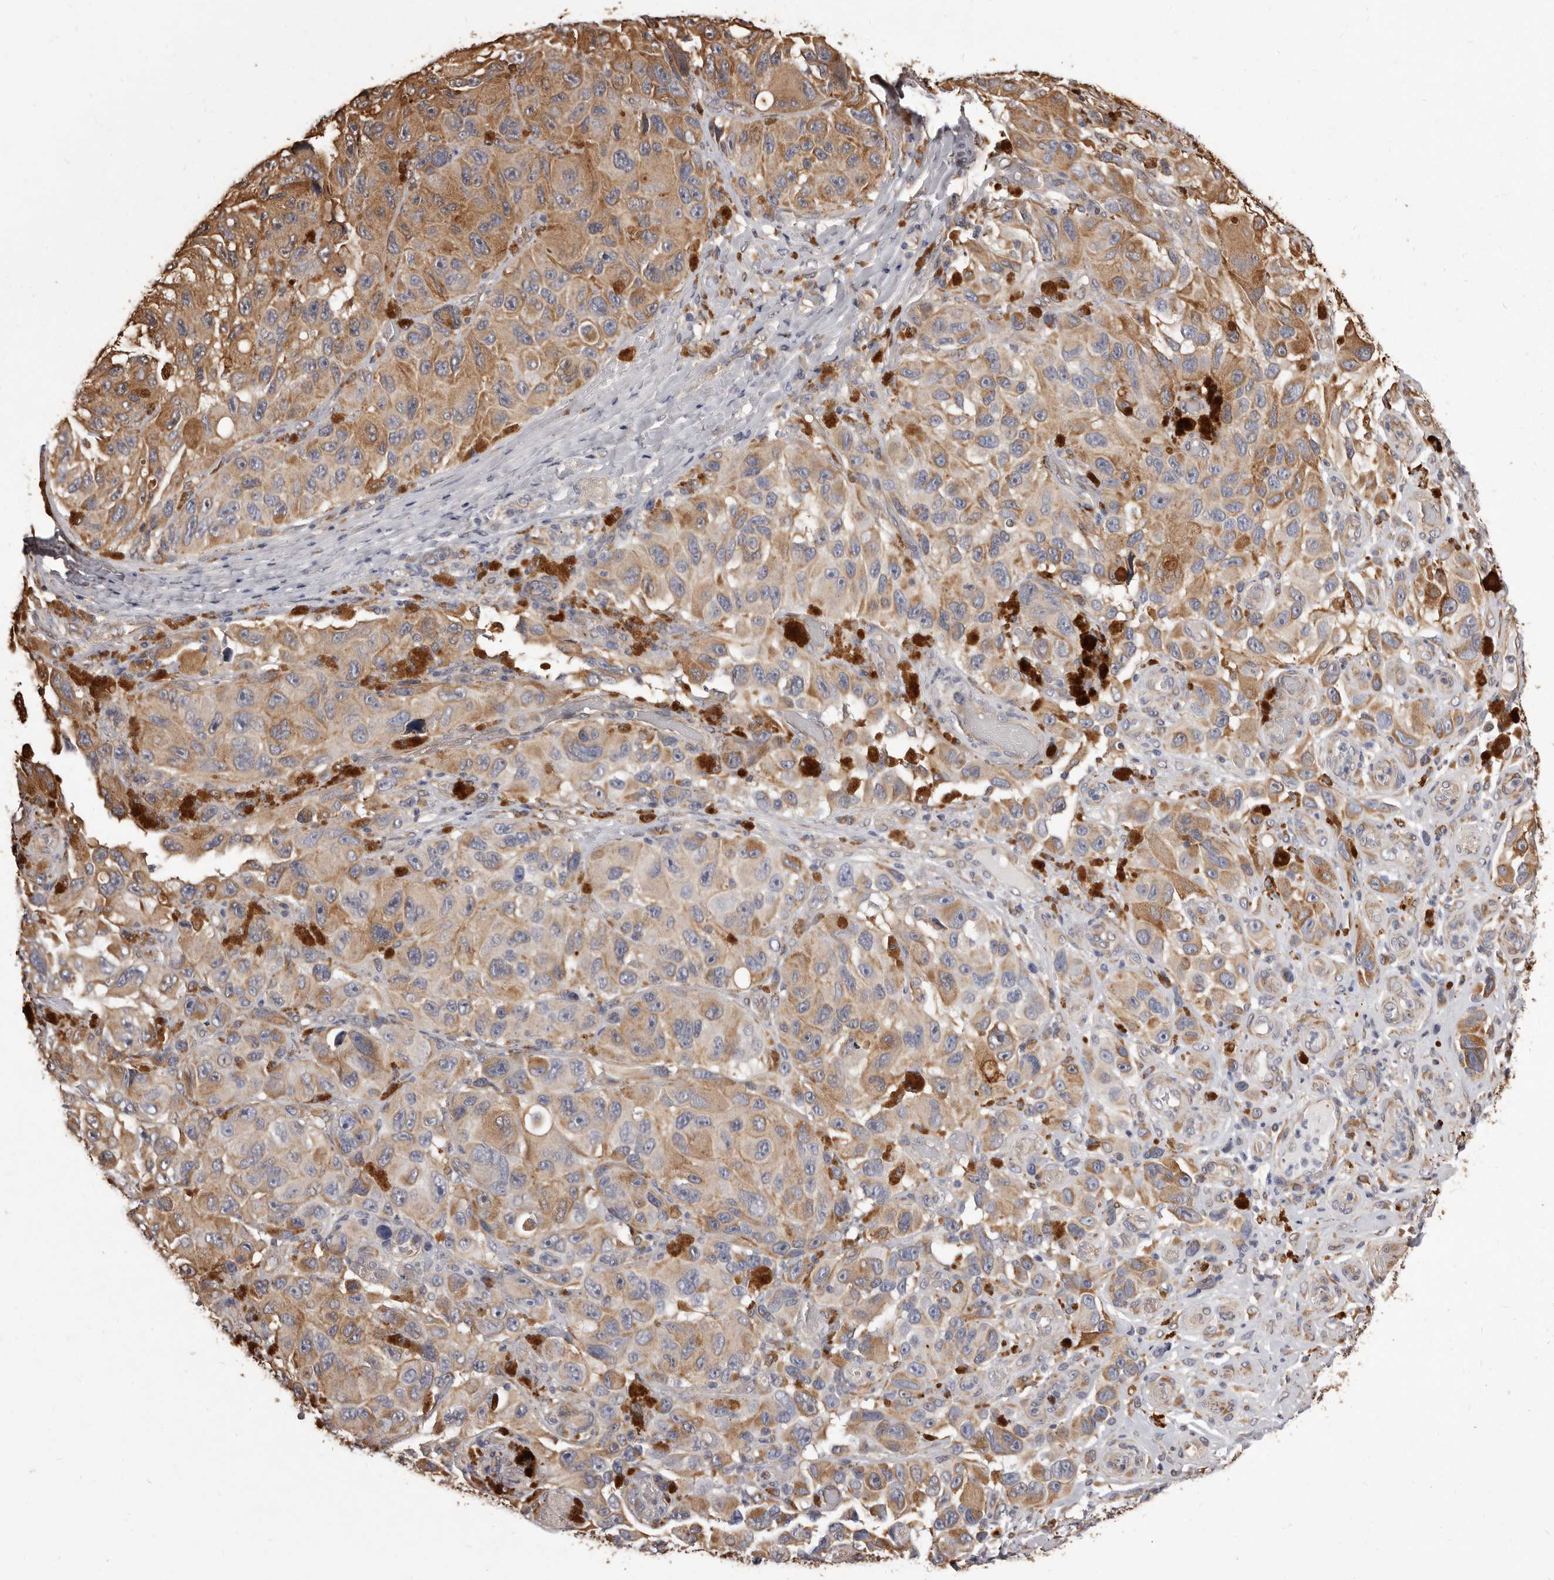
{"staining": {"intensity": "moderate", "quantity": "25%-75%", "location": "cytoplasmic/membranous"}, "tissue": "melanoma", "cell_type": "Tumor cells", "image_type": "cancer", "snomed": [{"axis": "morphology", "description": "Malignant melanoma, NOS"}, {"axis": "topography", "description": "Skin"}], "caption": "Human malignant melanoma stained with a brown dye shows moderate cytoplasmic/membranous positive positivity in about 25%-75% of tumor cells.", "gene": "ALPK1", "patient": {"sex": "female", "age": 73}}